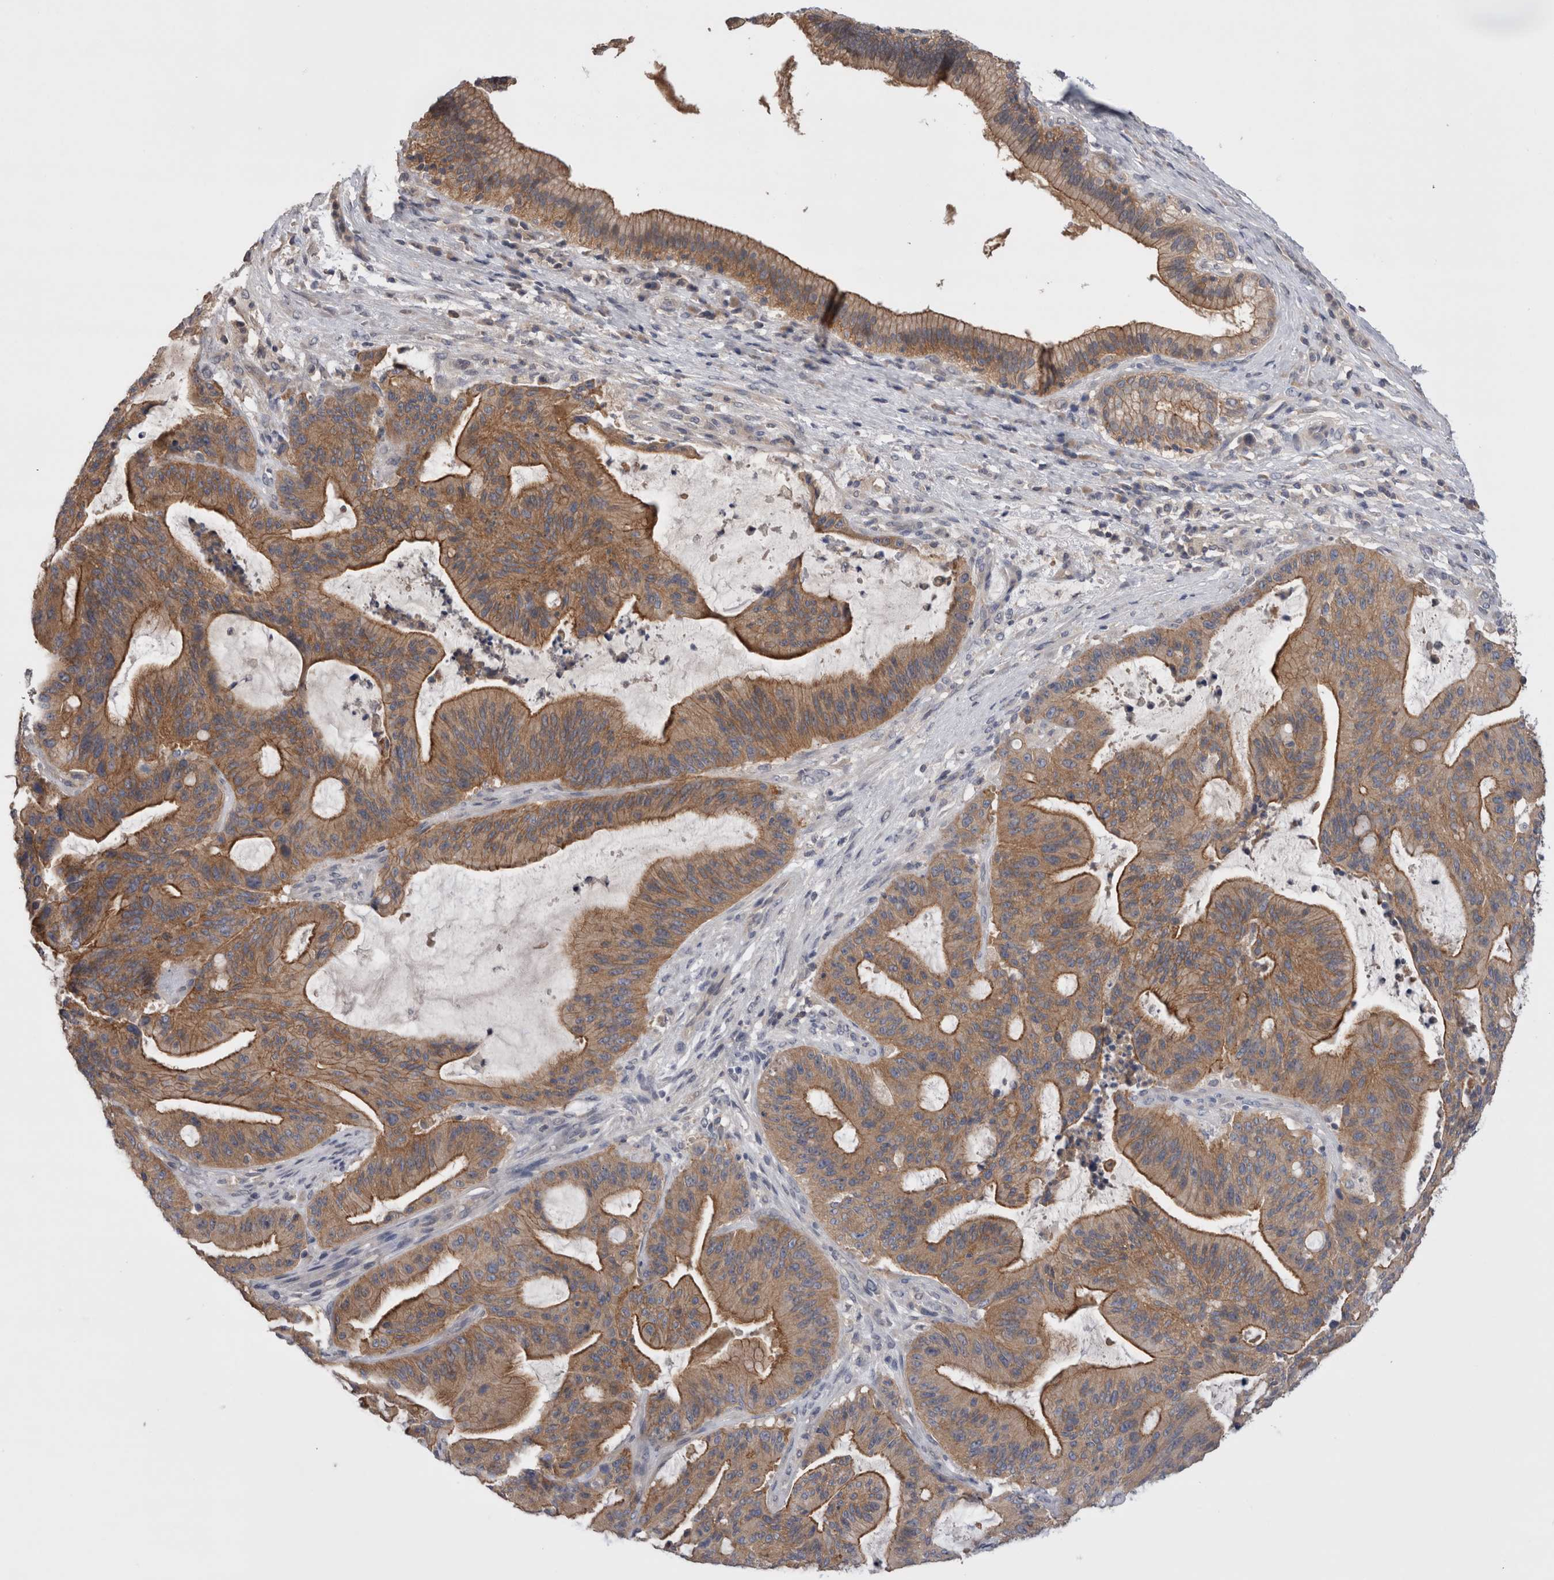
{"staining": {"intensity": "strong", "quantity": ">75%", "location": "cytoplasmic/membranous"}, "tissue": "liver cancer", "cell_type": "Tumor cells", "image_type": "cancer", "snomed": [{"axis": "morphology", "description": "Normal tissue, NOS"}, {"axis": "morphology", "description": "Cholangiocarcinoma"}, {"axis": "topography", "description": "Liver"}, {"axis": "topography", "description": "Peripheral nerve tissue"}], "caption": "Immunohistochemistry photomicrograph of neoplastic tissue: human cholangiocarcinoma (liver) stained using immunohistochemistry reveals high levels of strong protein expression localized specifically in the cytoplasmic/membranous of tumor cells, appearing as a cytoplasmic/membranous brown color.", "gene": "OTOR", "patient": {"sex": "female", "age": 73}}